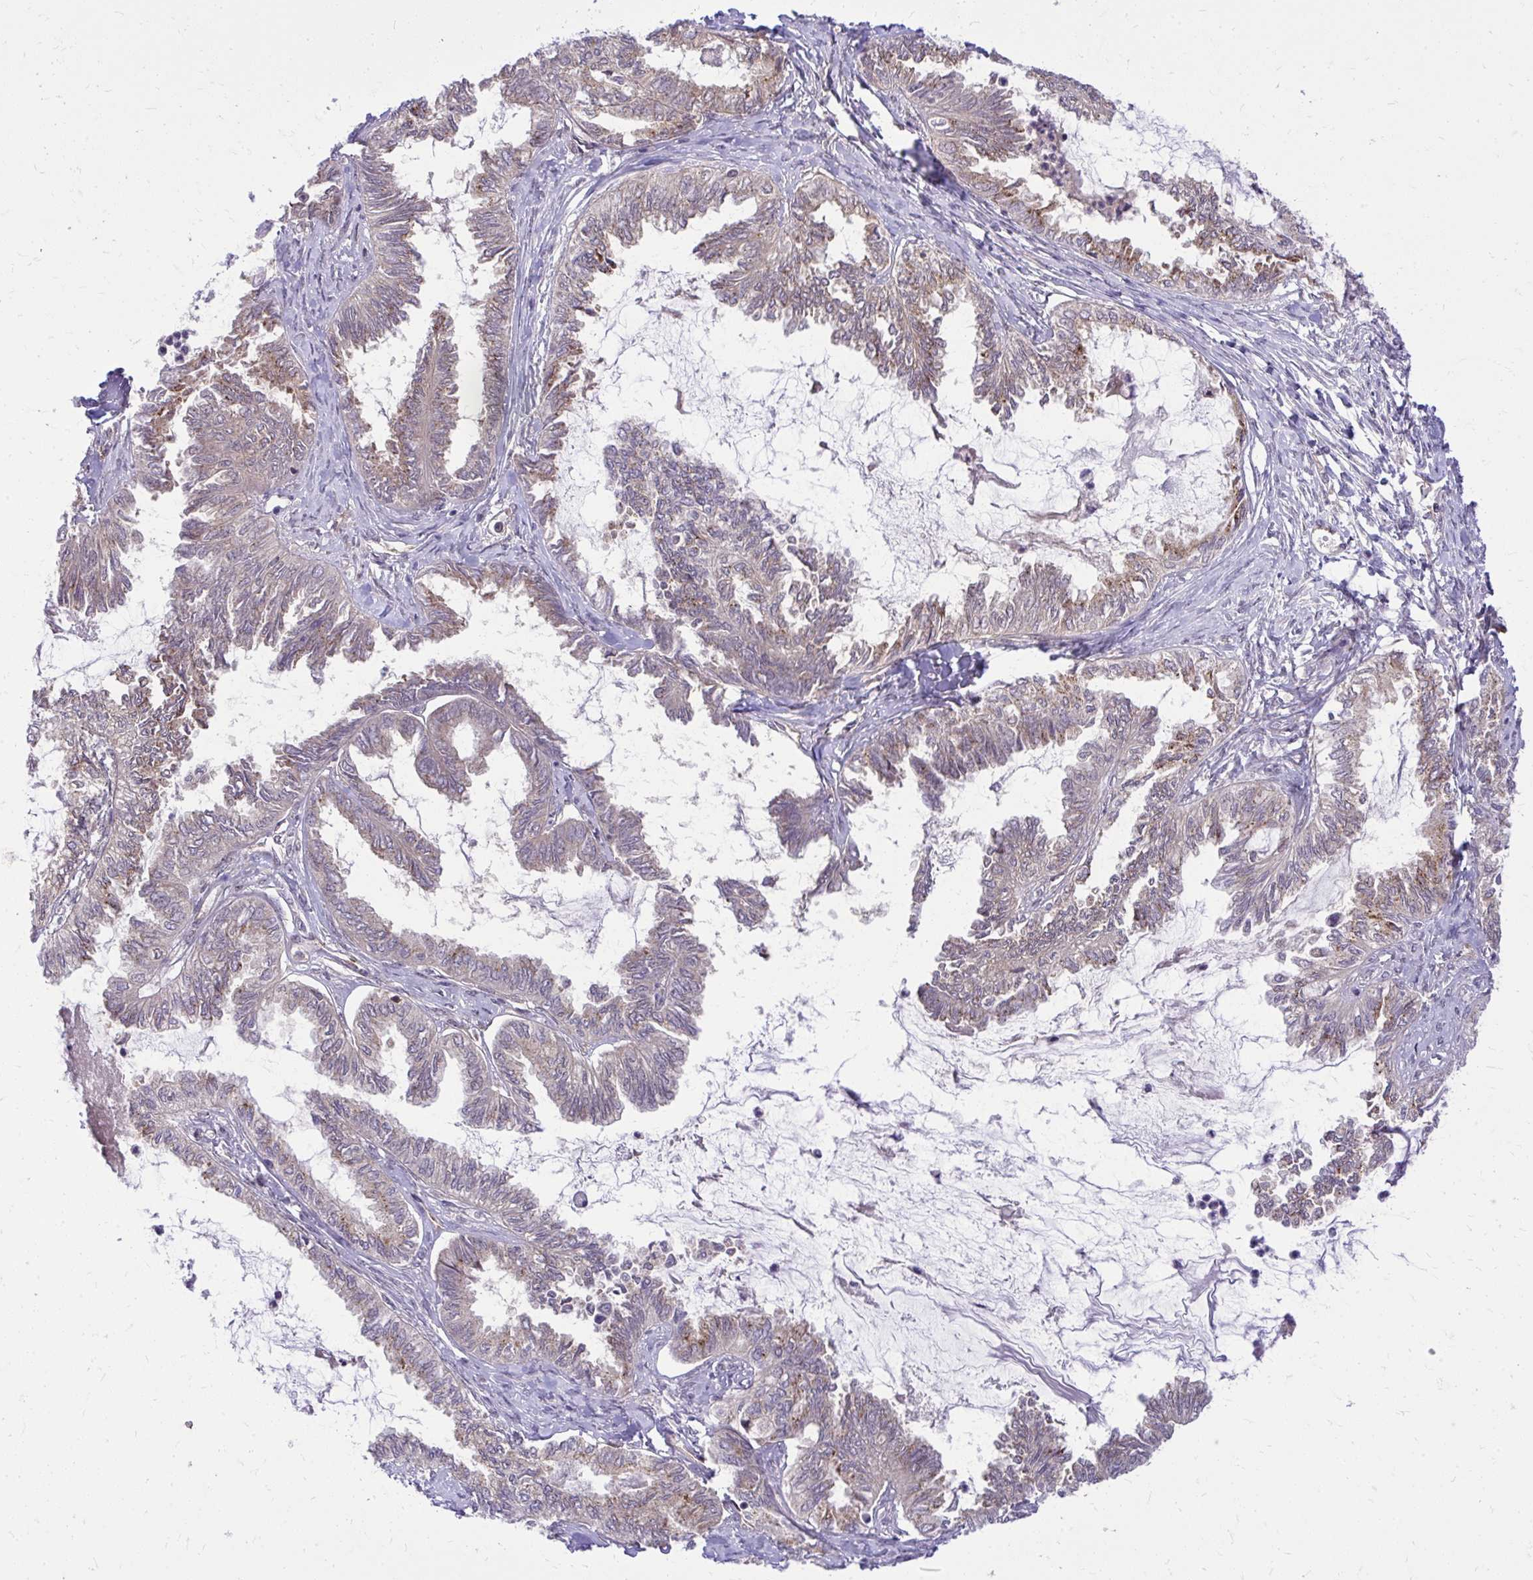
{"staining": {"intensity": "moderate", "quantity": "25%-75%", "location": "cytoplasmic/membranous"}, "tissue": "ovarian cancer", "cell_type": "Tumor cells", "image_type": "cancer", "snomed": [{"axis": "morphology", "description": "Carcinoma, endometroid"}, {"axis": "topography", "description": "Ovary"}], "caption": "Immunohistochemical staining of ovarian endometroid carcinoma shows medium levels of moderate cytoplasmic/membranous expression in about 25%-75% of tumor cells.", "gene": "PPP5C", "patient": {"sex": "female", "age": 70}}